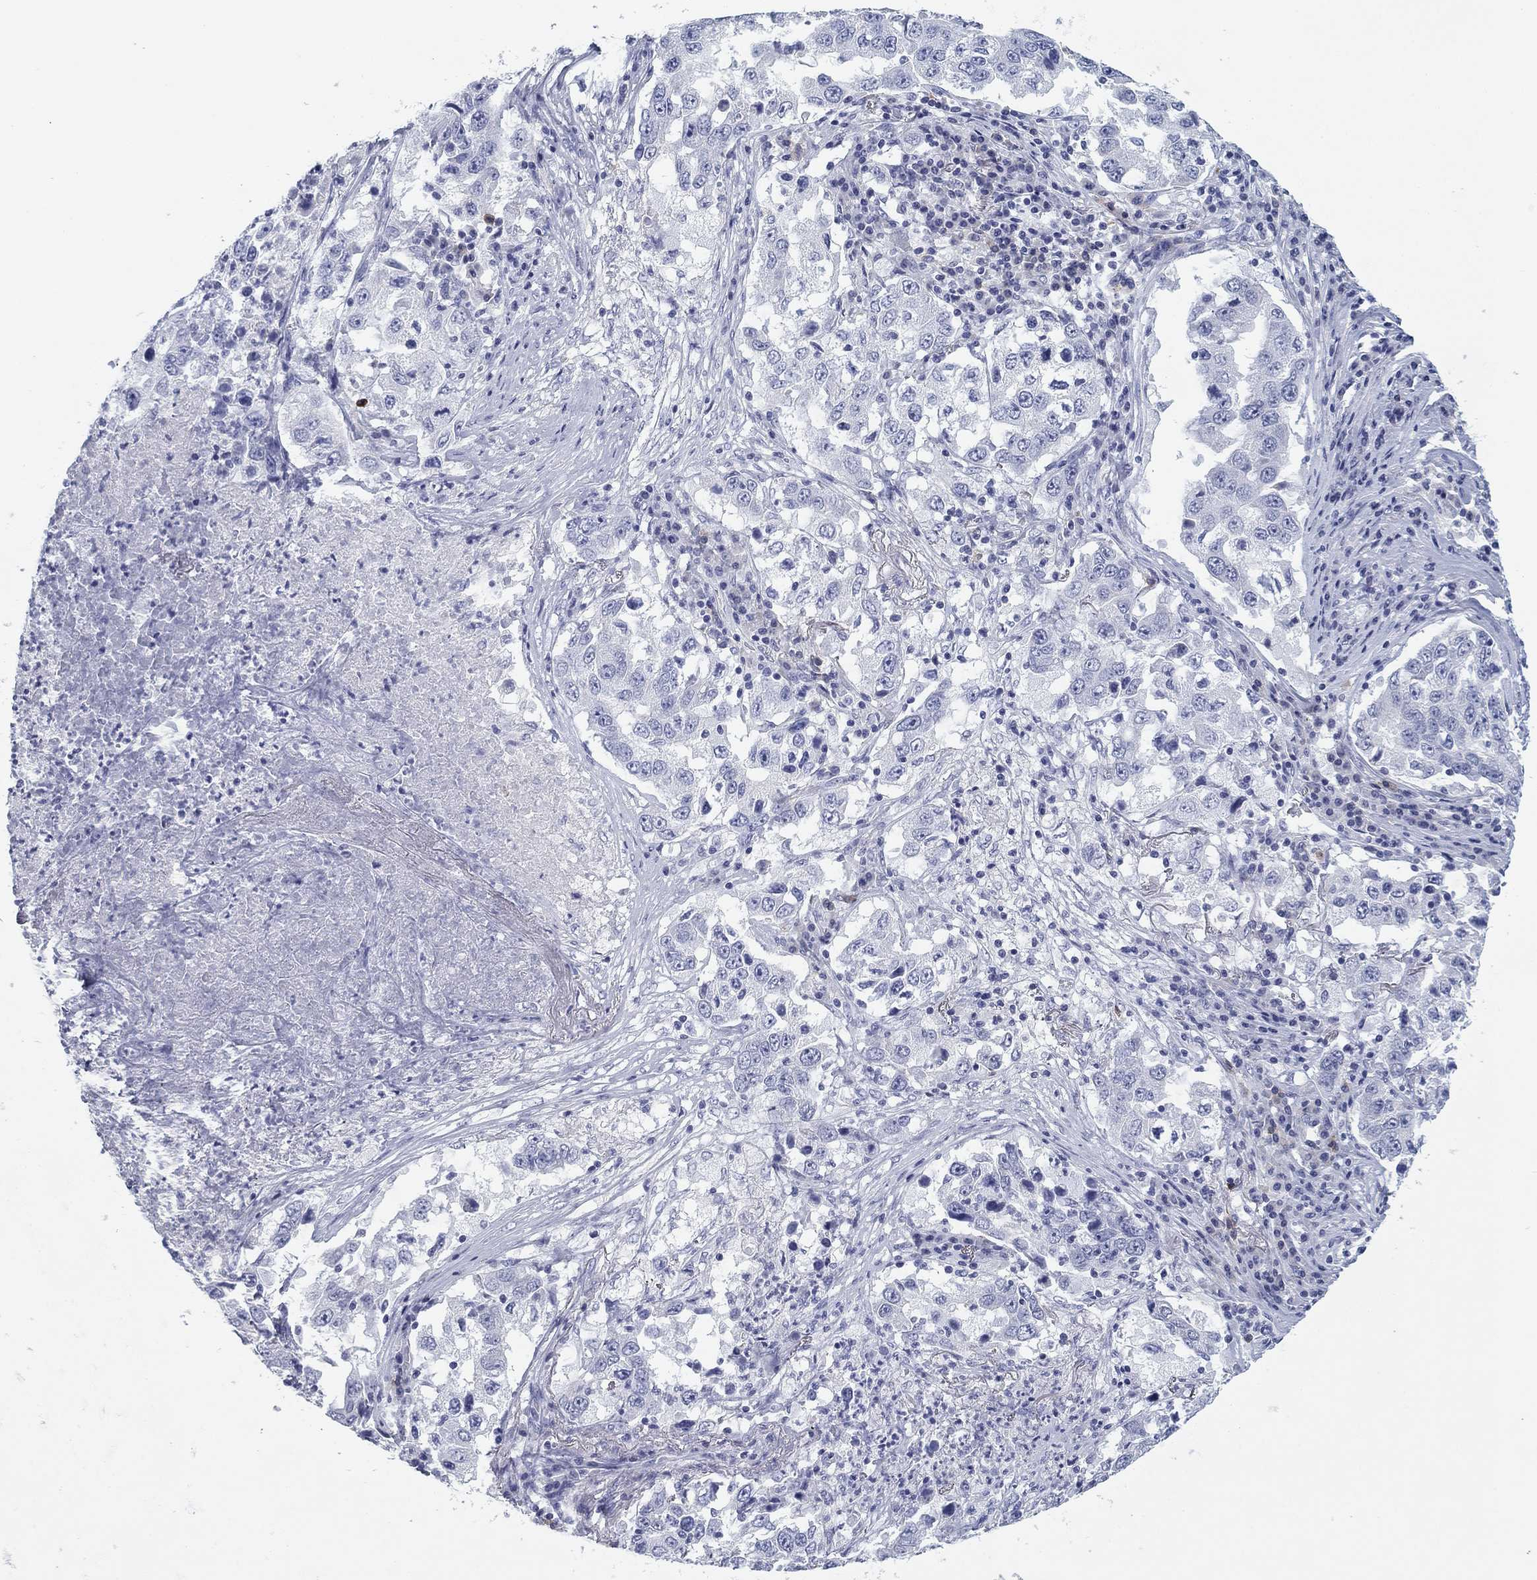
{"staining": {"intensity": "negative", "quantity": "none", "location": "none"}, "tissue": "lung cancer", "cell_type": "Tumor cells", "image_type": "cancer", "snomed": [{"axis": "morphology", "description": "Adenocarcinoma, NOS"}, {"axis": "topography", "description": "Lung"}], "caption": "DAB immunohistochemical staining of human lung cancer shows no significant staining in tumor cells. (DAB immunohistochemistry (IHC) visualized using brightfield microscopy, high magnification).", "gene": "CD79B", "patient": {"sex": "male", "age": 73}}